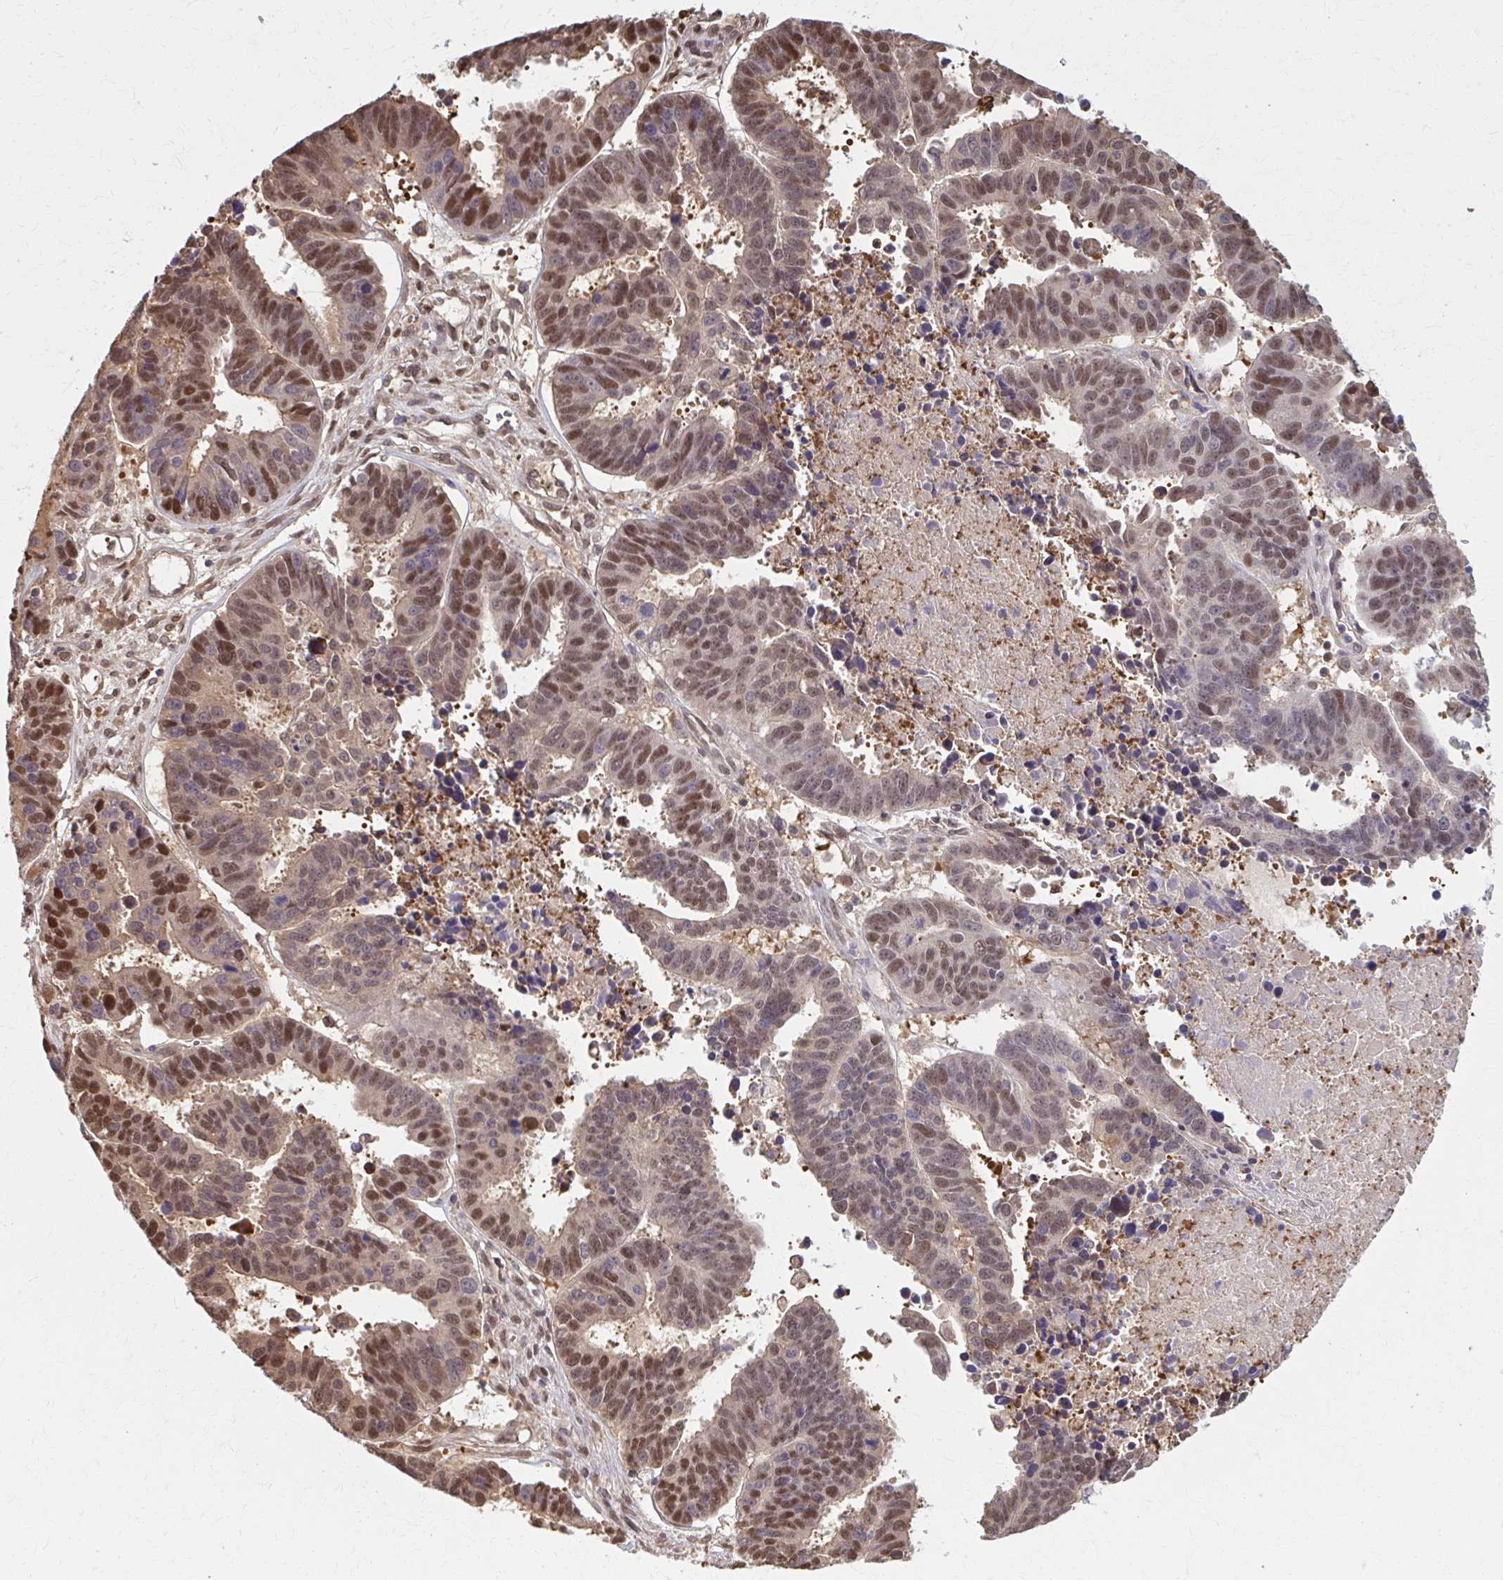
{"staining": {"intensity": "moderate", "quantity": ">75%", "location": "nuclear"}, "tissue": "ovarian cancer", "cell_type": "Tumor cells", "image_type": "cancer", "snomed": [{"axis": "morphology", "description": "Carcinoma, endometroid"}, {"axis": "morphology", "description": "Cystadenocarcinoma, serous, NOS"}, {"axis": "topography", "description": "Ovary"}], "caption": "Immunohistochemical staining of endometroid carcinoma (ovarian) reveals medium levels of moderate nuclear protein positivity in approximately >75% of tumor cells.", "gene": "MDH1", "patient": {"sex": "female", "age": 45}}